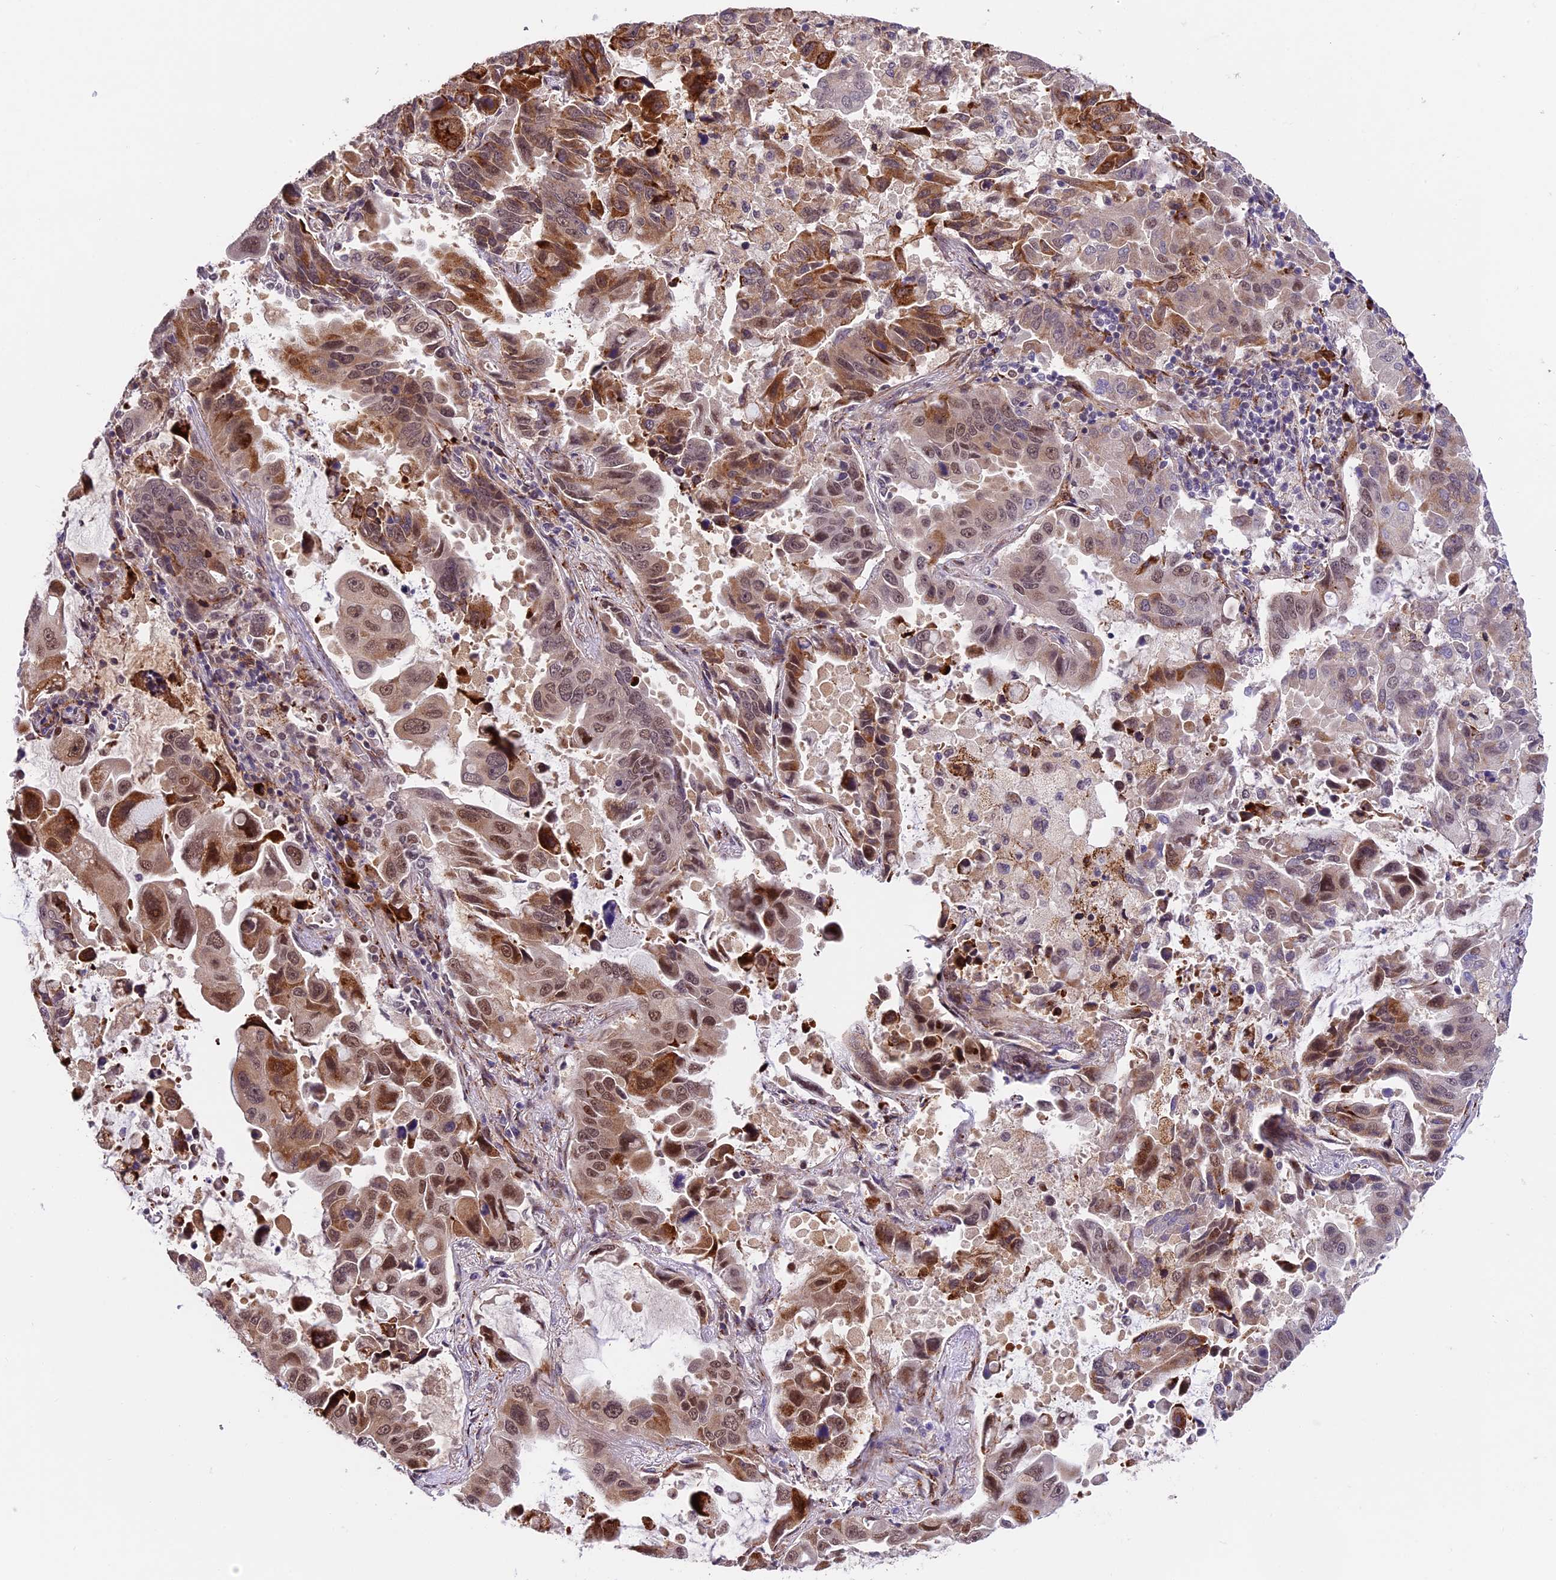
{"staining": {"intensity": "moderate", "quantity": ">75%", "location": "cytoplasmic/membranous,nuclear"}, "tissue": "lung cancer", "cell_type": "Tumor cells", "image_type": "cancer", "snomed": [{"axis": "morphology", "description": "Adenocarcinoma, NOS"}, {"axis": "topography", "description": "Lung"}], "caption": "Protein expression analysis of lung cancer (adenocarcinoma) shows moderate cytoplasmic/membranous and nuclear expression in about >75% of tumor cells.", "gene": "FBXO45", "patient": {"sex": "male", "age": 64}}